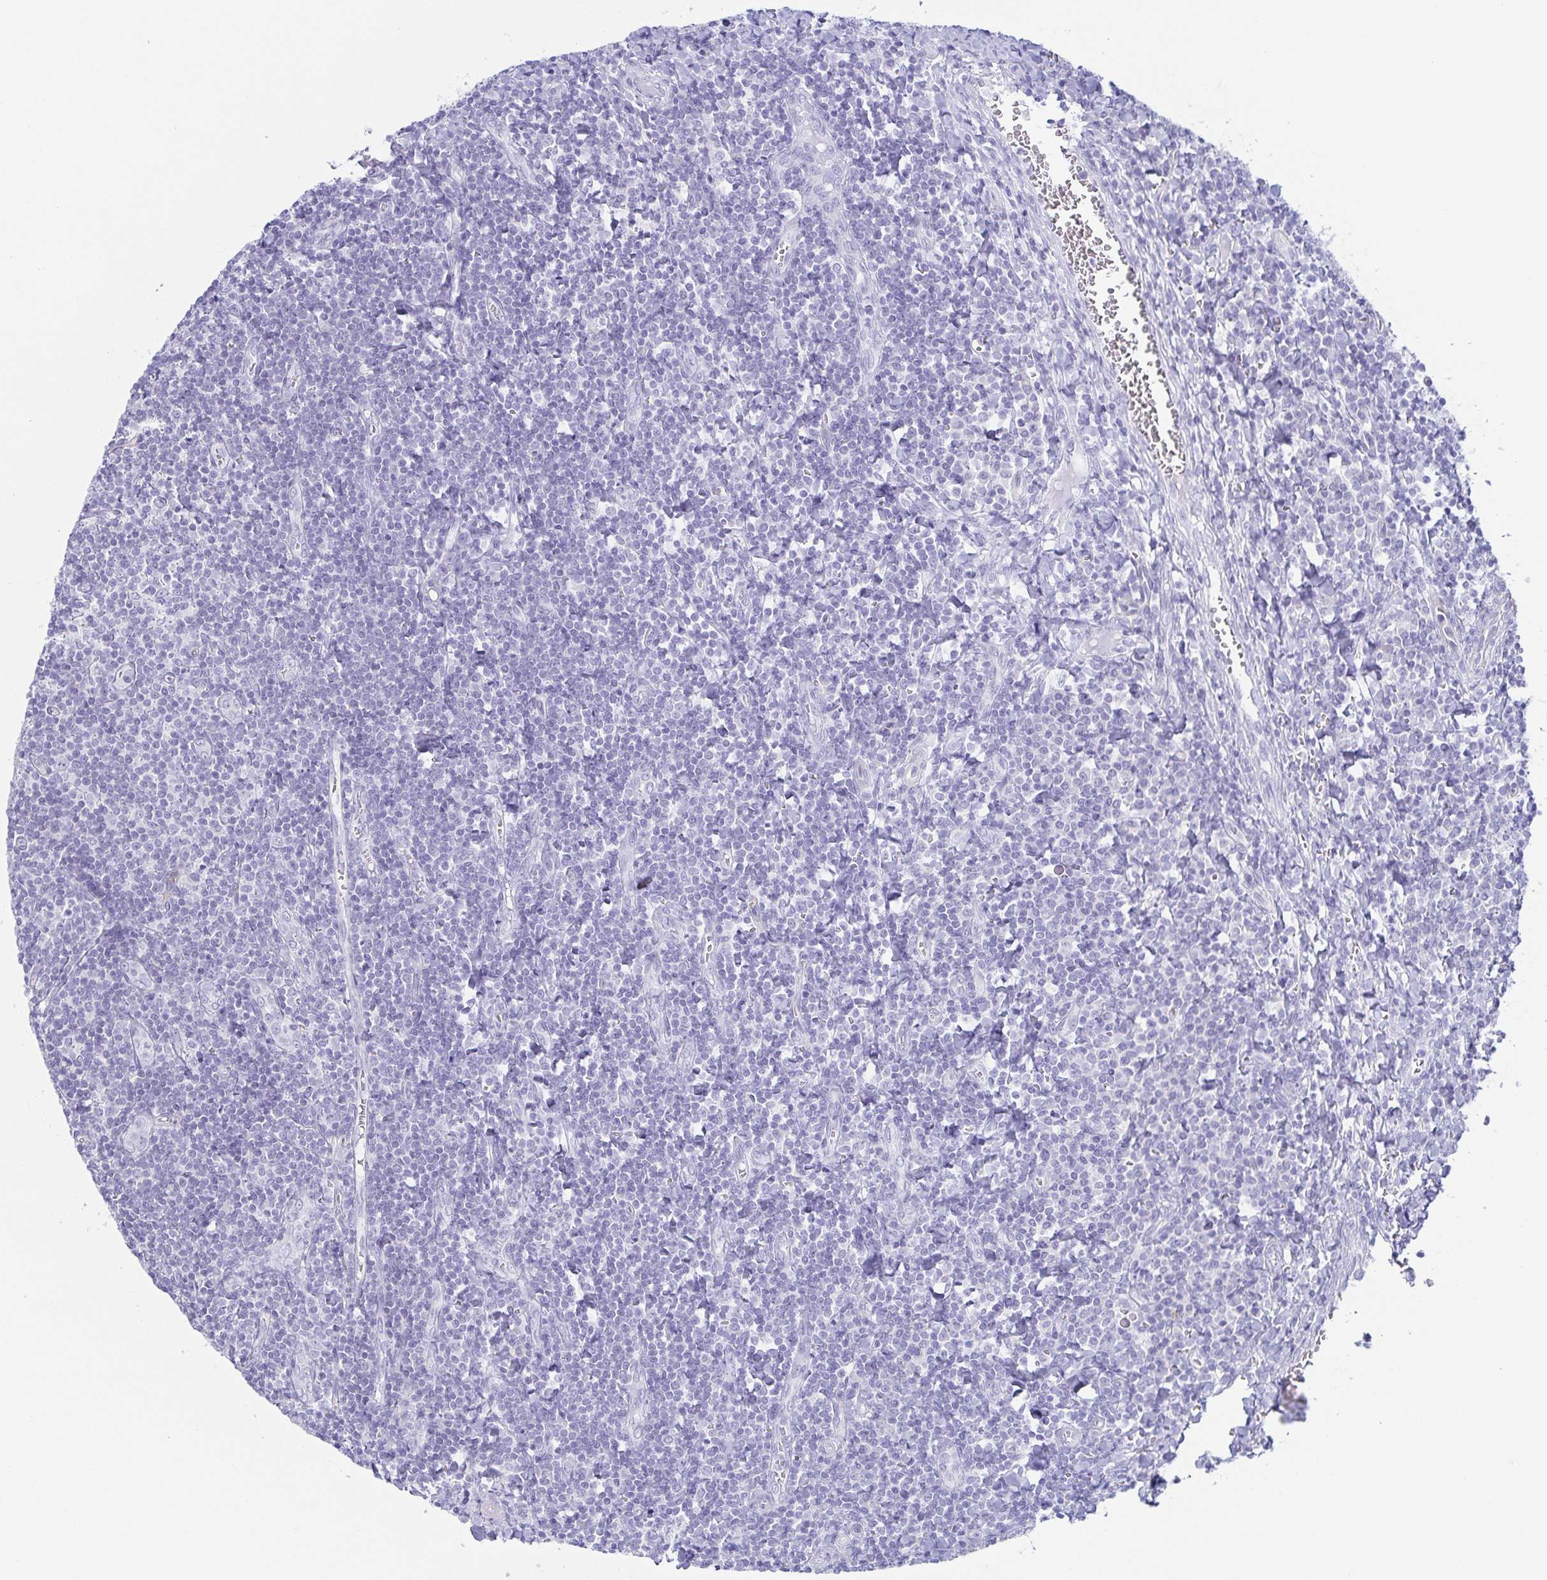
{"staining": {"intensity": "negative", "quantity": "none", "location": "none"}, "tissue": "tonsil", "cell_type": "Germinal center cells", "image_type": "normal", "snomed": [{"axis": "morphology", "description": "Normal tissue, NOS"}, {"axis": "morphology", "description": "Inflammation, NOS"}, {"axis": "topography", "description": "Tonsil"}], "caption": "Immunohistochemistry micrograph of benign tonsil stained for a protein (brown), which reveals no staining in germinal center cells. (DAB immunohistochemistry, high magnification).", "gene": "PRR27", "patient": {"sex": "female", "age": 31}}